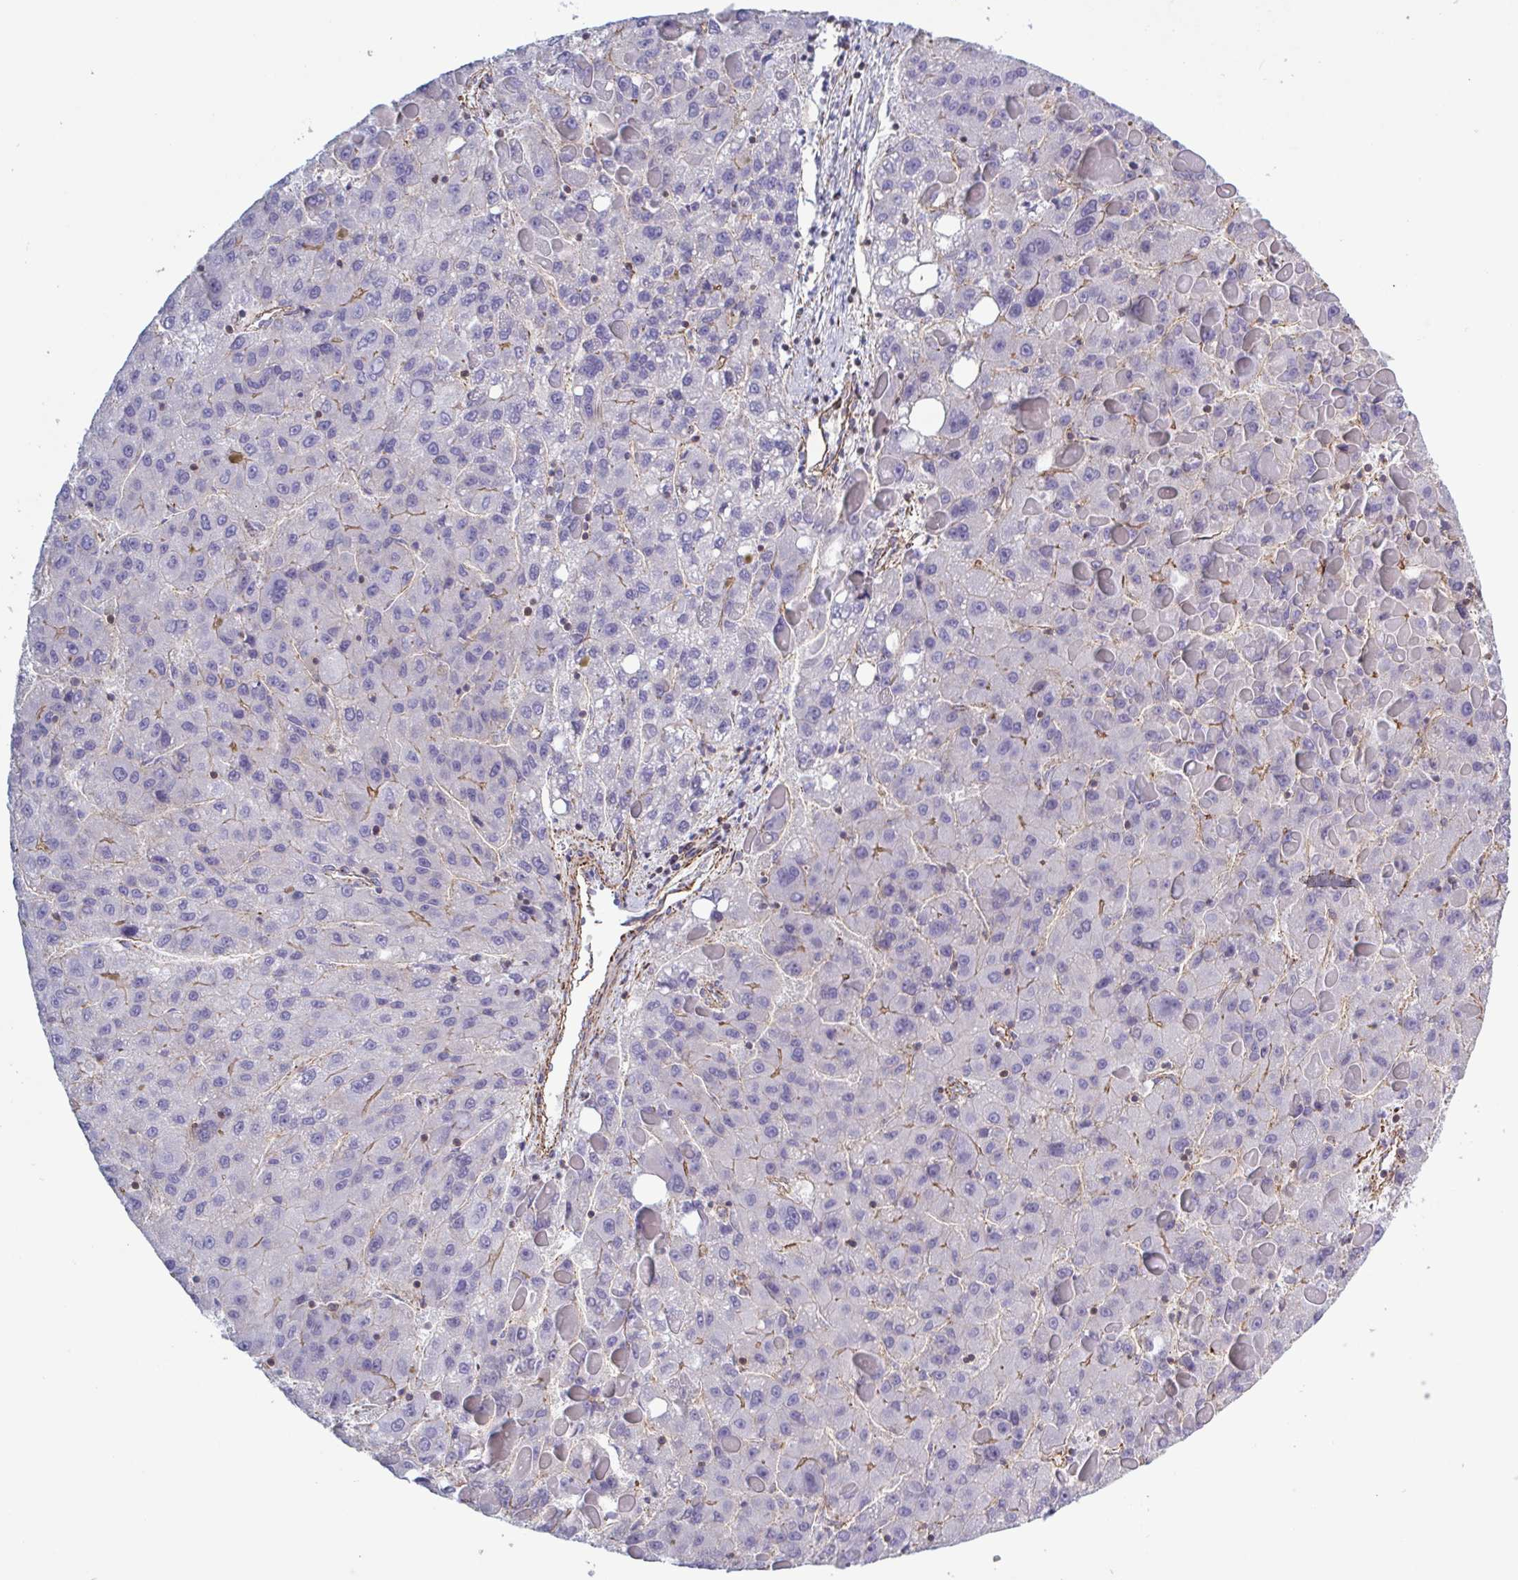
{"staining": {"intensity": "negative", "quantity": "none", "location": "none"}, "tissue": "liver cancer", "cell_type": "Tumor cells", "image_type": "cancer", "snomed": [{"axis": "morphology", "description": "Carcinoma, Hepatocellular, NOS"}, {"axis": "topography", "description": "Liver"}], "caption": "Micrograph shows no protein positivity in tumor cells of hepatocellular carcinoma (liver) tissue.", "gene": "SHISA7", "patient": {"sex": "female", "age": 82}}